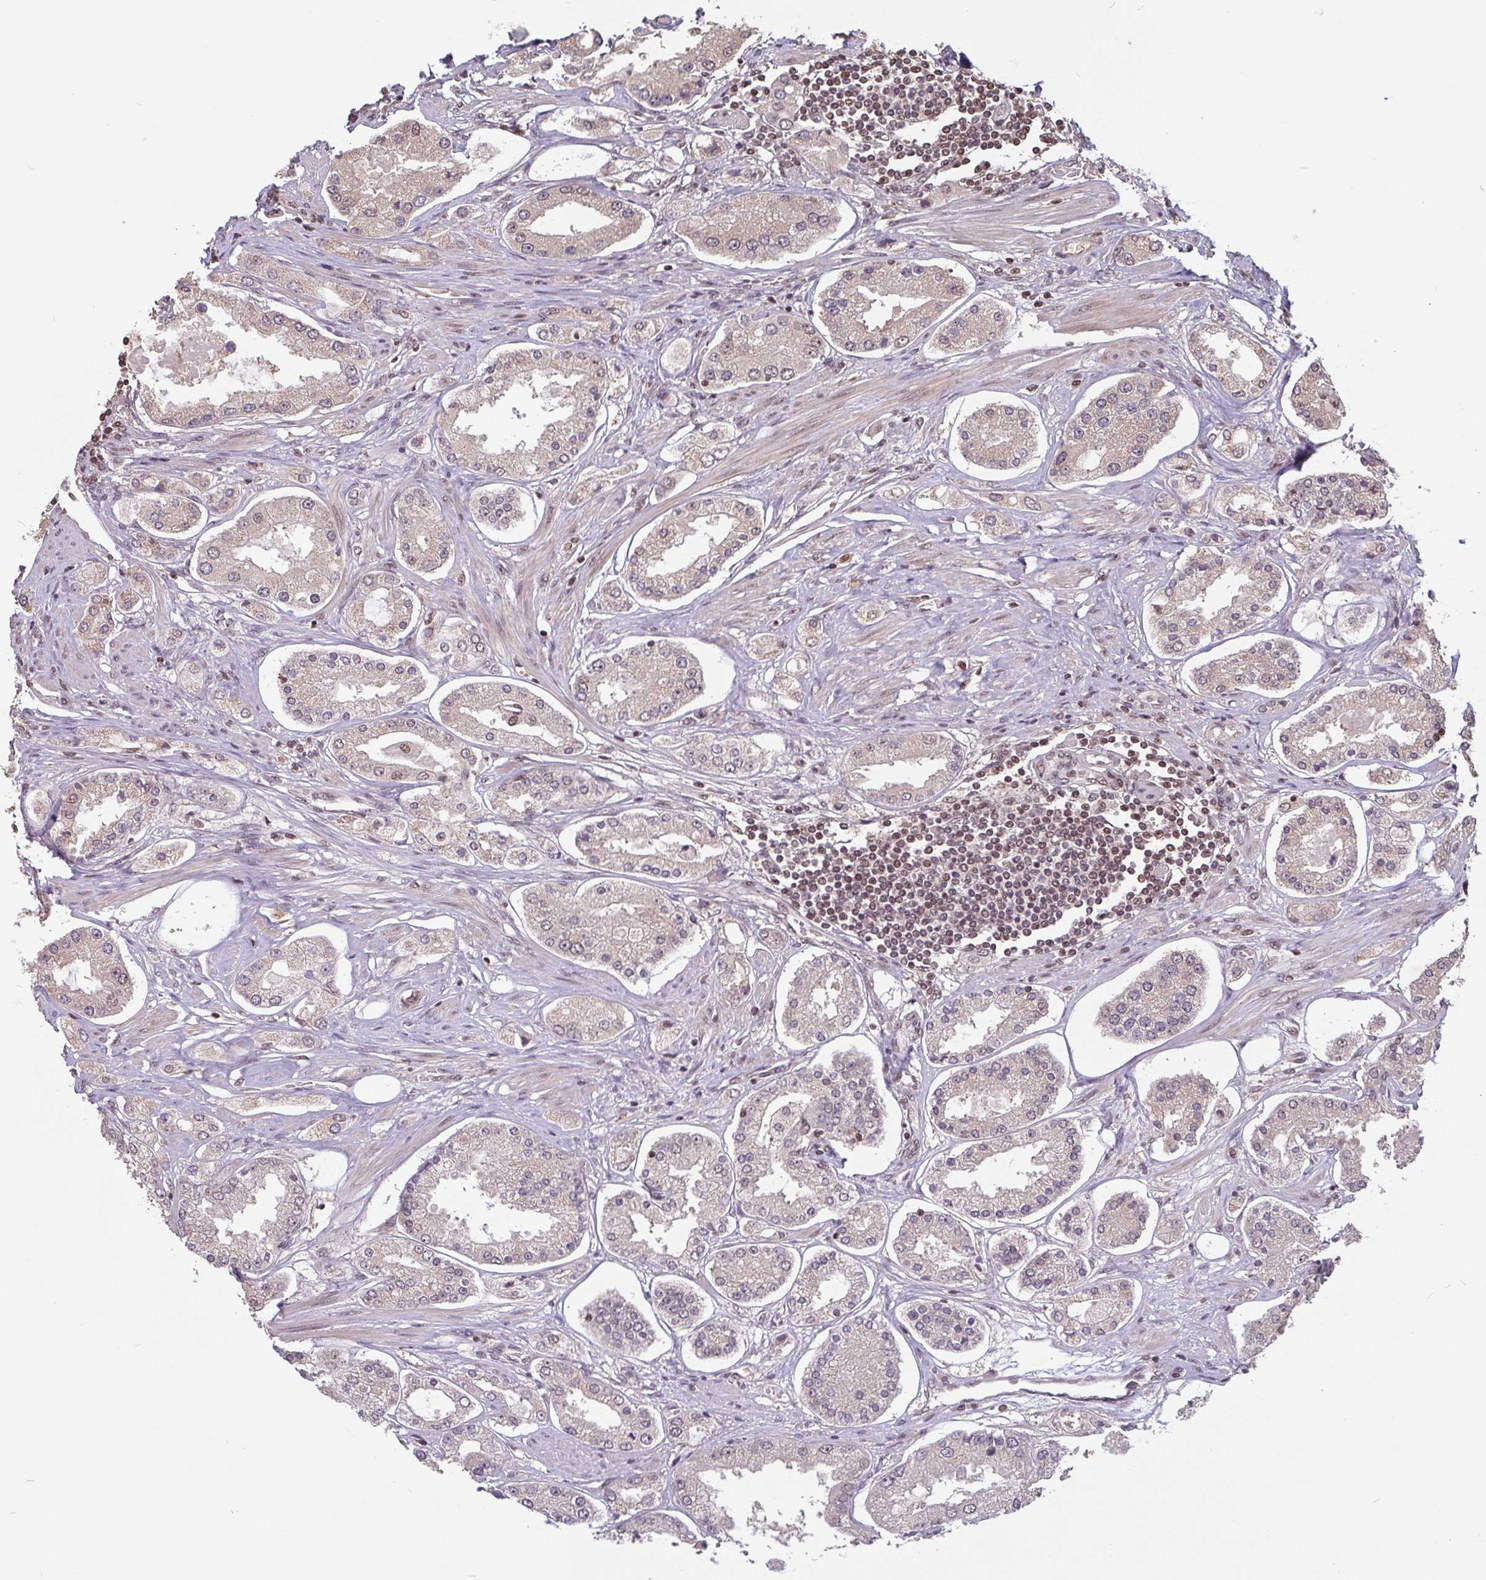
{"staining": {"intensity": "weak", "quantity": "<25%", "location": "nuclear"}, "tissue": "prostate cancer", "cell_type": "Tumor cells", "image_type": "cancer", "snomed": [{"axis": "morphology", "description": "Adenocarcinoma, High grade"}, {"axis": "topography", "description": "Prostate"}], "caption": "Immunohistochemical staining of human adenocarcinoma (high-grade) (prostate) displays no significant expression in tumor cells.", "gene": "DR1", "patient": {"sex": "male", "age": 69}}